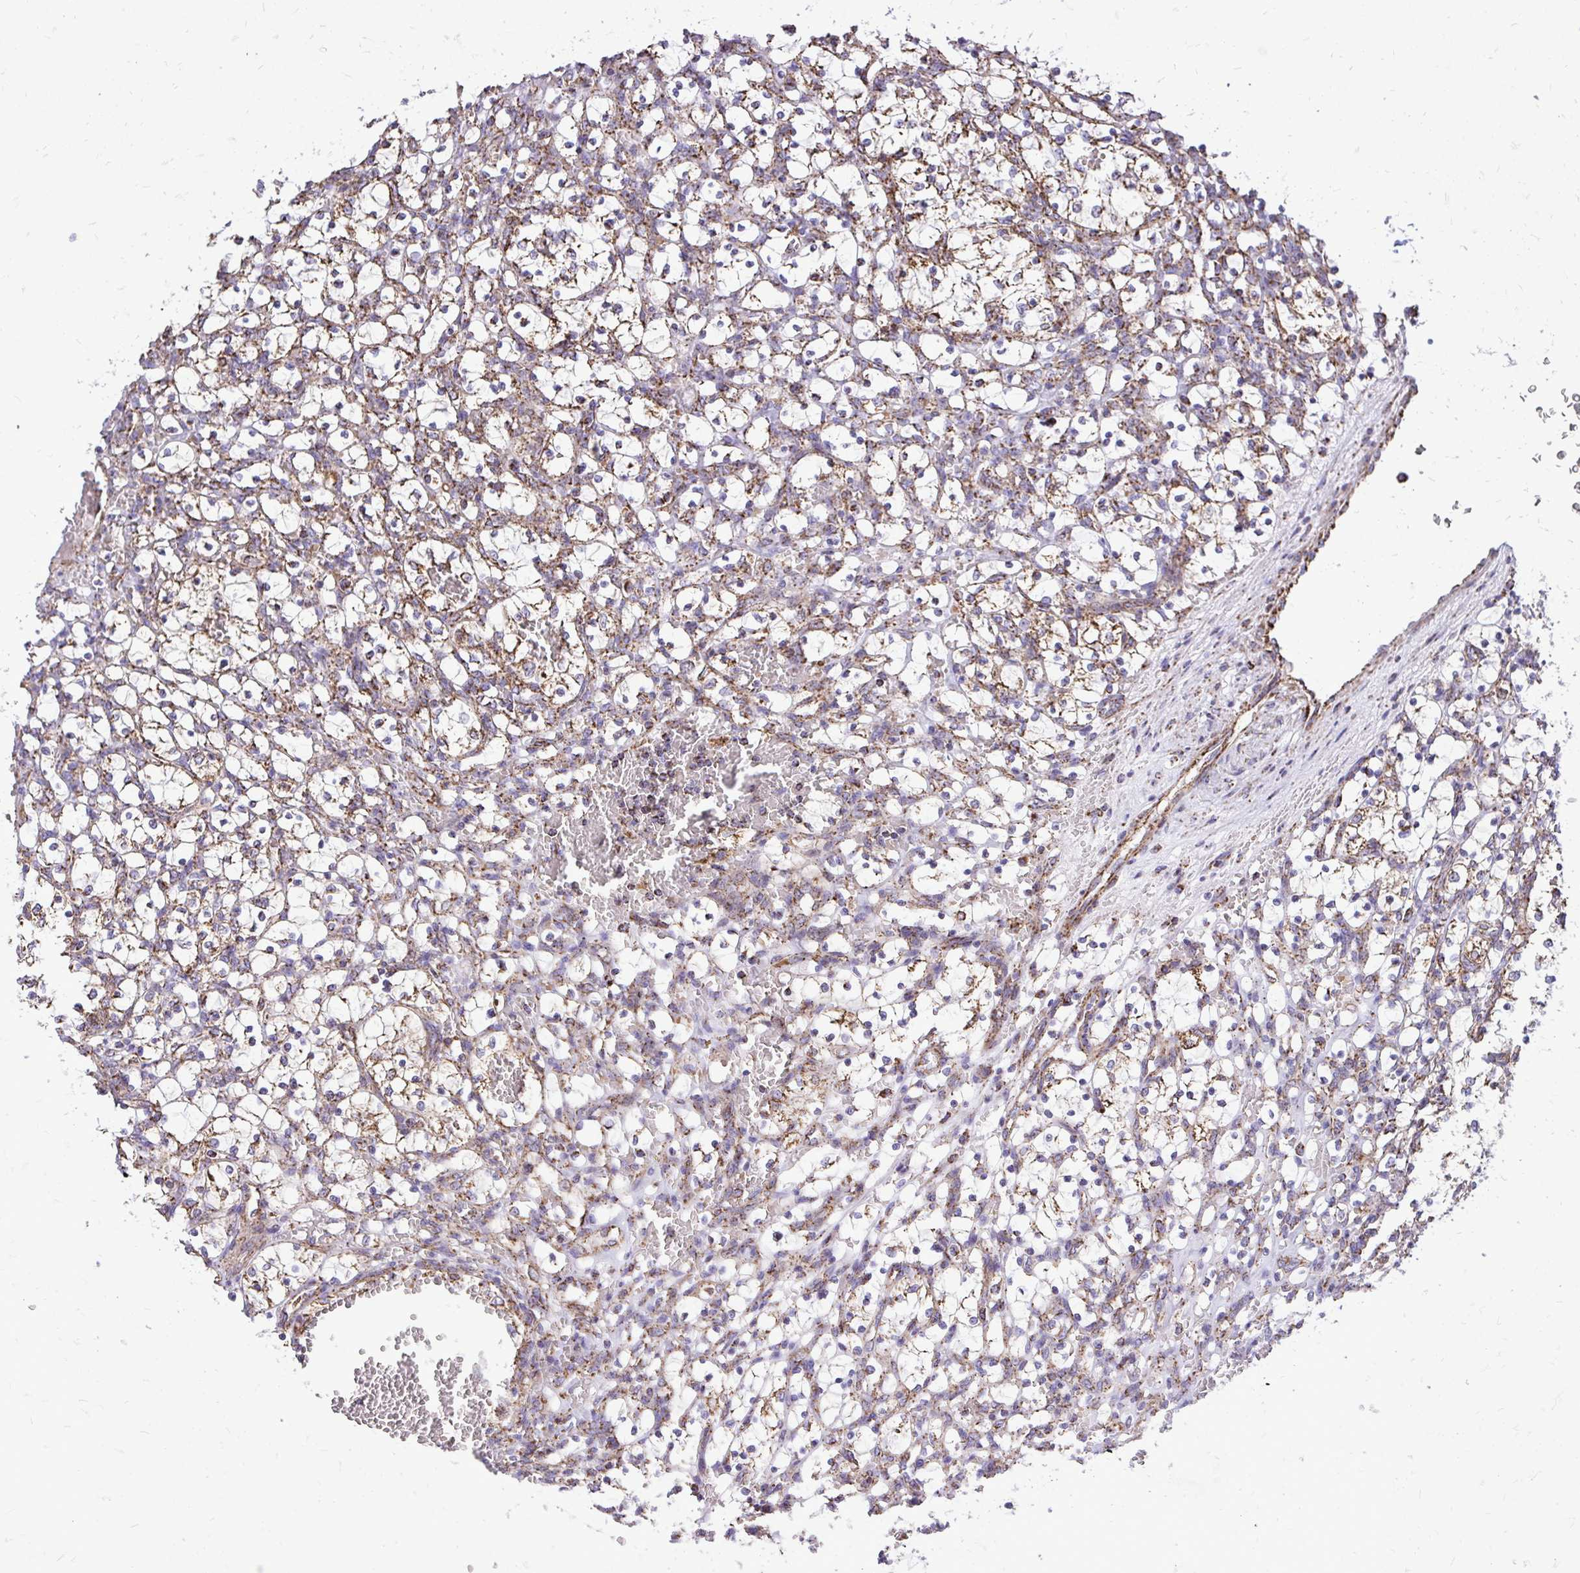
{"staining": {"intensity": "moderate", "quantity": "<25%", "location": "cytoplasmic/membranous"}, "tissue": "renal cancer", "cell_type": "Tumor cells", "image_type": "cancer", "snomed": [{"axis": "morphology", "description": "Adenocarcinoma, NOS"}, {"axis": "topography", "description": "Kidney"}], "caption": "Brown immunohistochemical staining in human adenocarcinoma (renal) demonstrates moderate cytoplasmic/membranous staining in about <25% of tumor cells. (DAB (3,3'-diaminobenzidine) = brown stain, brightfield microscopy at high magnification).", "gene": "UBE2C", "patient": {"sex": "female", "age": 69}}